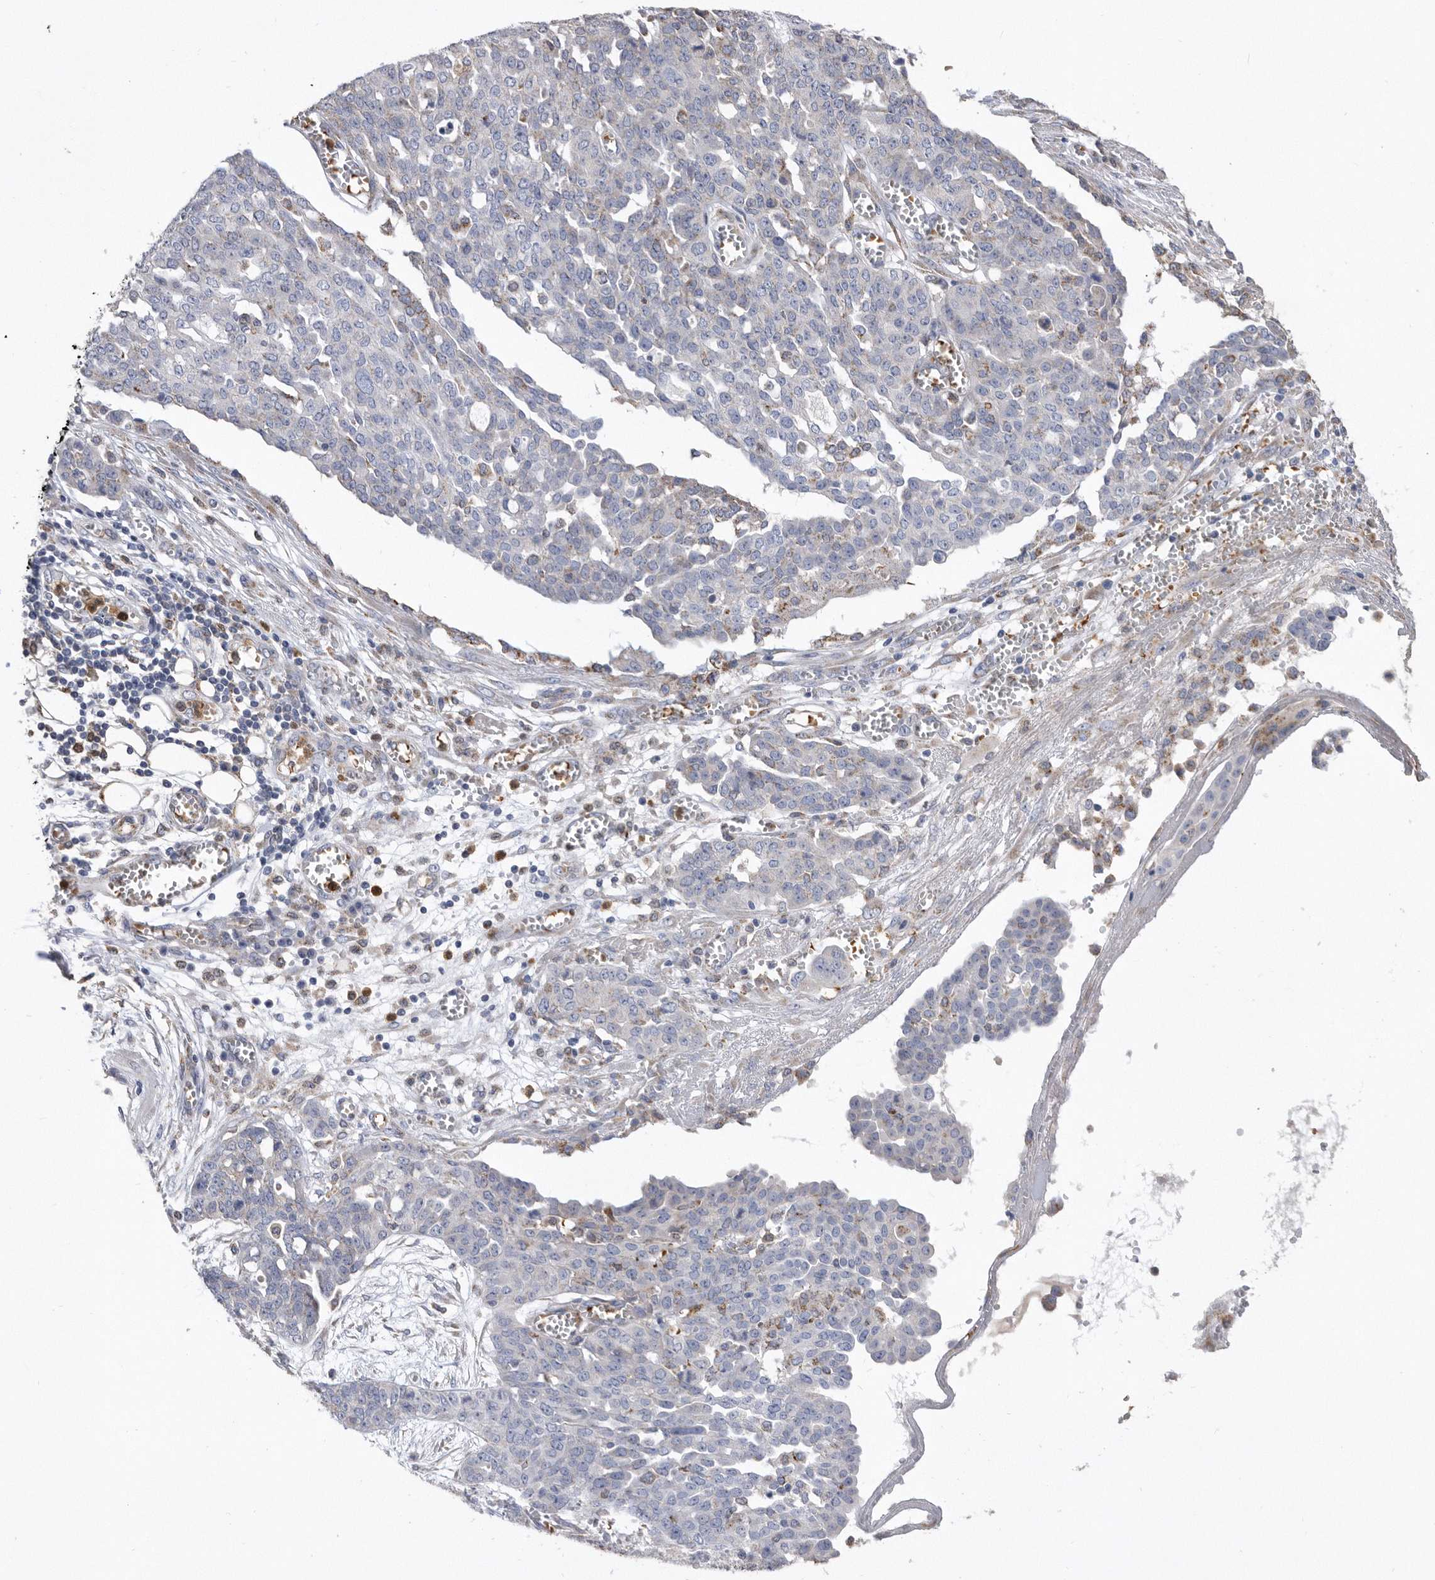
{"staining": {"intensity": "negative", "quantity": "none", "location": "none"}, "tissue": "ovarian cancer", "cell_type": "Tumor cells", "image_type": "cancer", "snomed": [{"axis": "morphology", "description": "Cystadenocarcinoma, serous, NOS"}, {"axis": "topography", "description": "Soft tissue"}, {"axis": "topography", "description": "Ovary"}], "caption": "Ovarian cancer was stained to show a protein in brown. There is no significant expression in tumor cells. Brightfield microscopy of immunohistochemistry (IHC) stained with DAB (3,3'-diaminobenzidine) (brown) and hematoxylin (blue), captured at high magnification.", "gene": "CRISPLD2", "patient": {"sex": "female", "age": 57}}